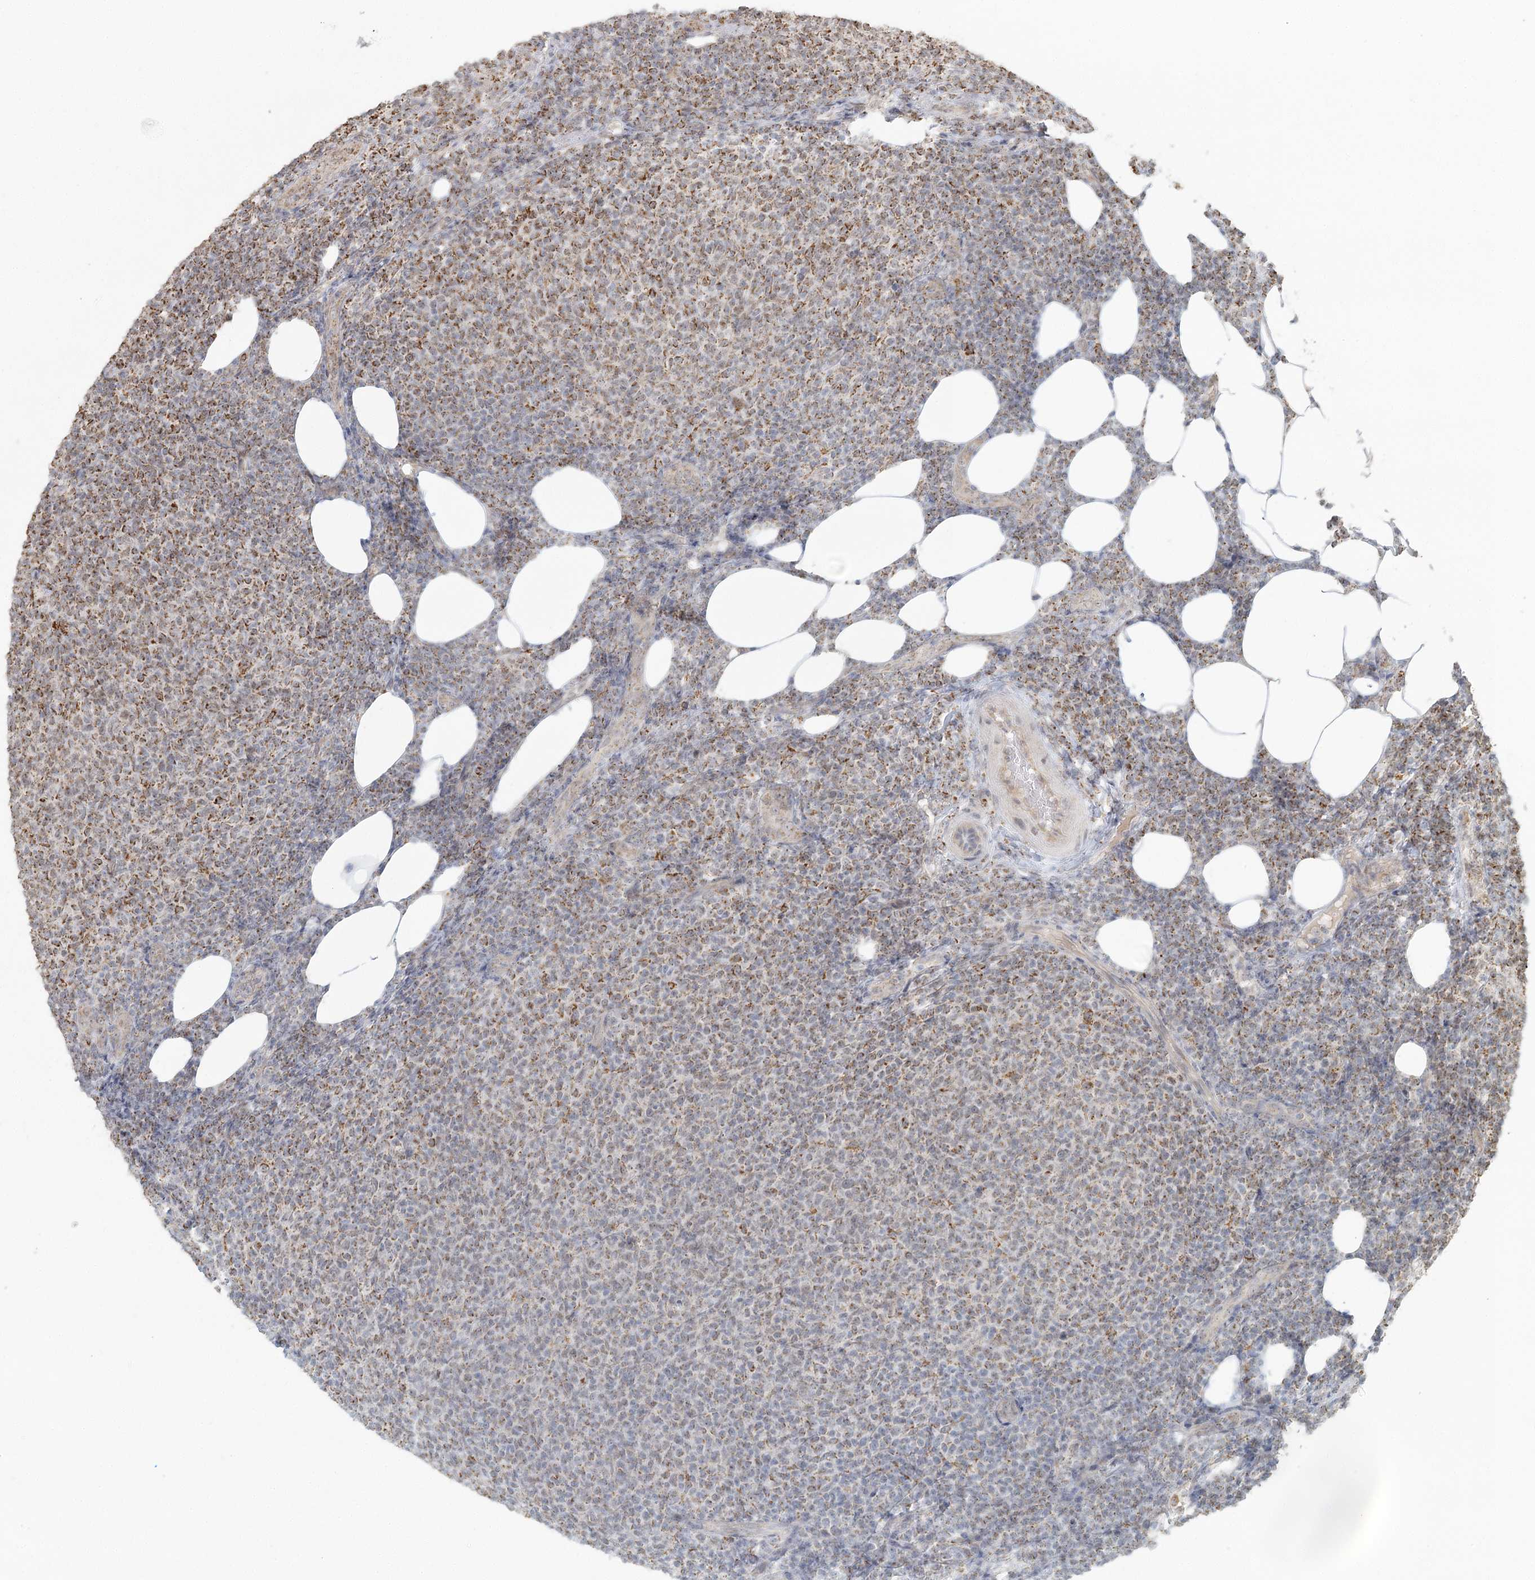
{"staining": {"intensity": "moderate", "quantity": ">75%", "location": "cytoplasmic/membranous"}, "tissue": "lymphoma", "cell_type": "Tumor cells", "image_type": "cancer", "snomed": [{"axis": "morphology", "description": "Malignant lymphoma, non-Hodgkin's type, Low grade"}, {"axis": "topography", "description": "Lymph node"}], "caption": "Tumor cells show medium levels of moderate cytoplasmic/membranous expression in about >75% of cells in malignant lymphoma, non-Hodgkin's type (low-grade).", "gene": "LACTB", "patient": {"sex": "male", "age": 66}}